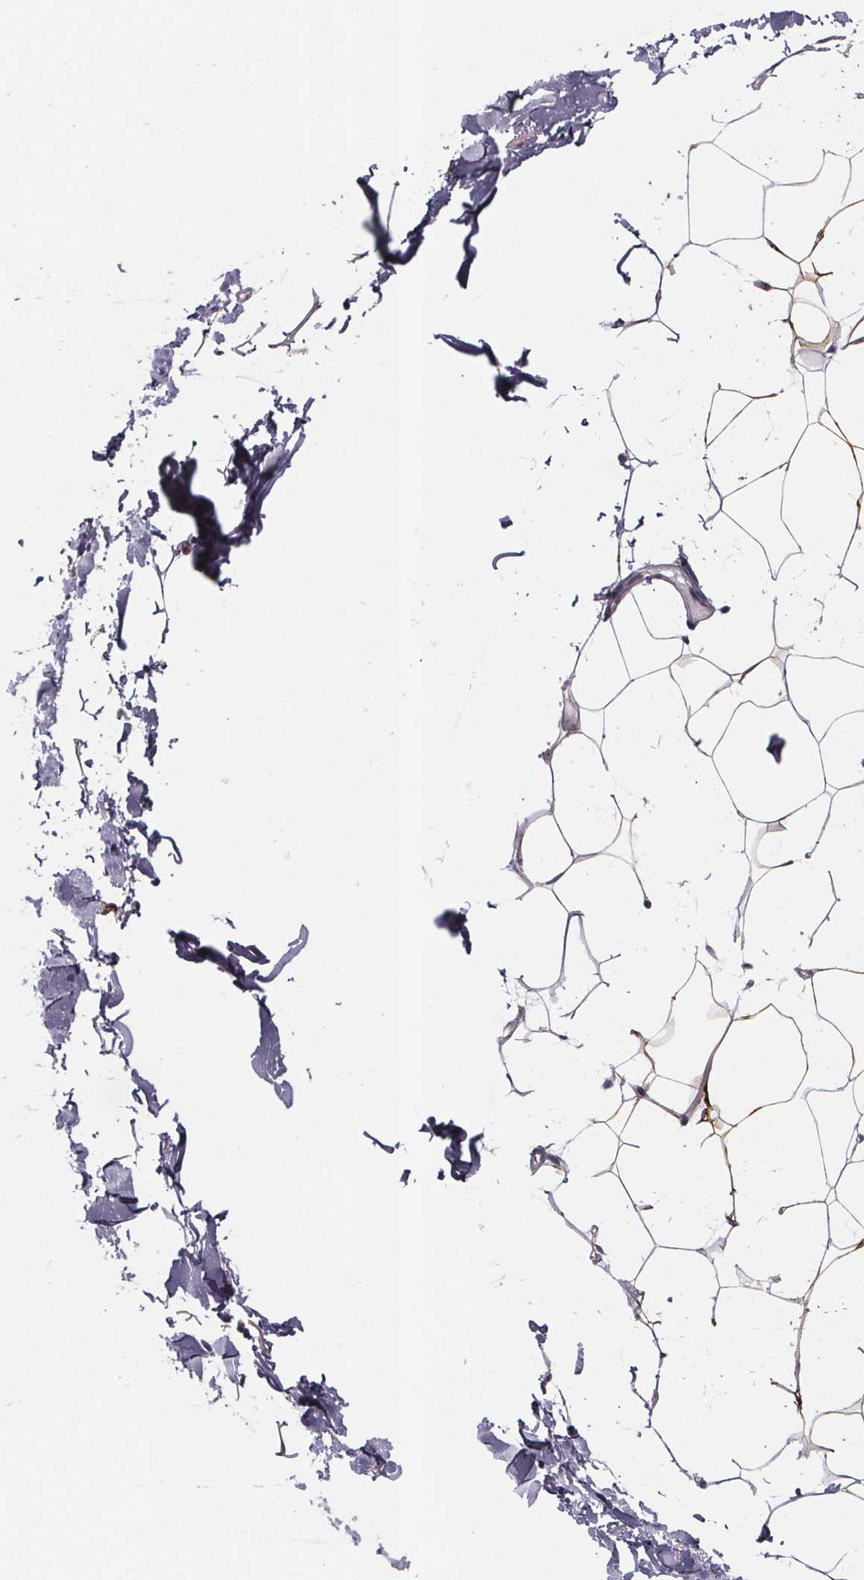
{"staining": {"intensity": "moderate", "quantity": "<25%", "location": "cytoplasmic/membranous"}, "tissue": "breast", "cell_type": "Adipocytes", "image_type": "normal", "snomed": [{"axis": "morphology", "description": "Normal tissue, NOS"}, {"axis": "topography", "description": "Breast"}], "caption": "IHC of normal breast shows low levels of moderate cytoplasmic/membranous staining in approximately <25% of adipocytes.", "gene": "NDST1", "patient": {"sex": "female", "age": 32}}